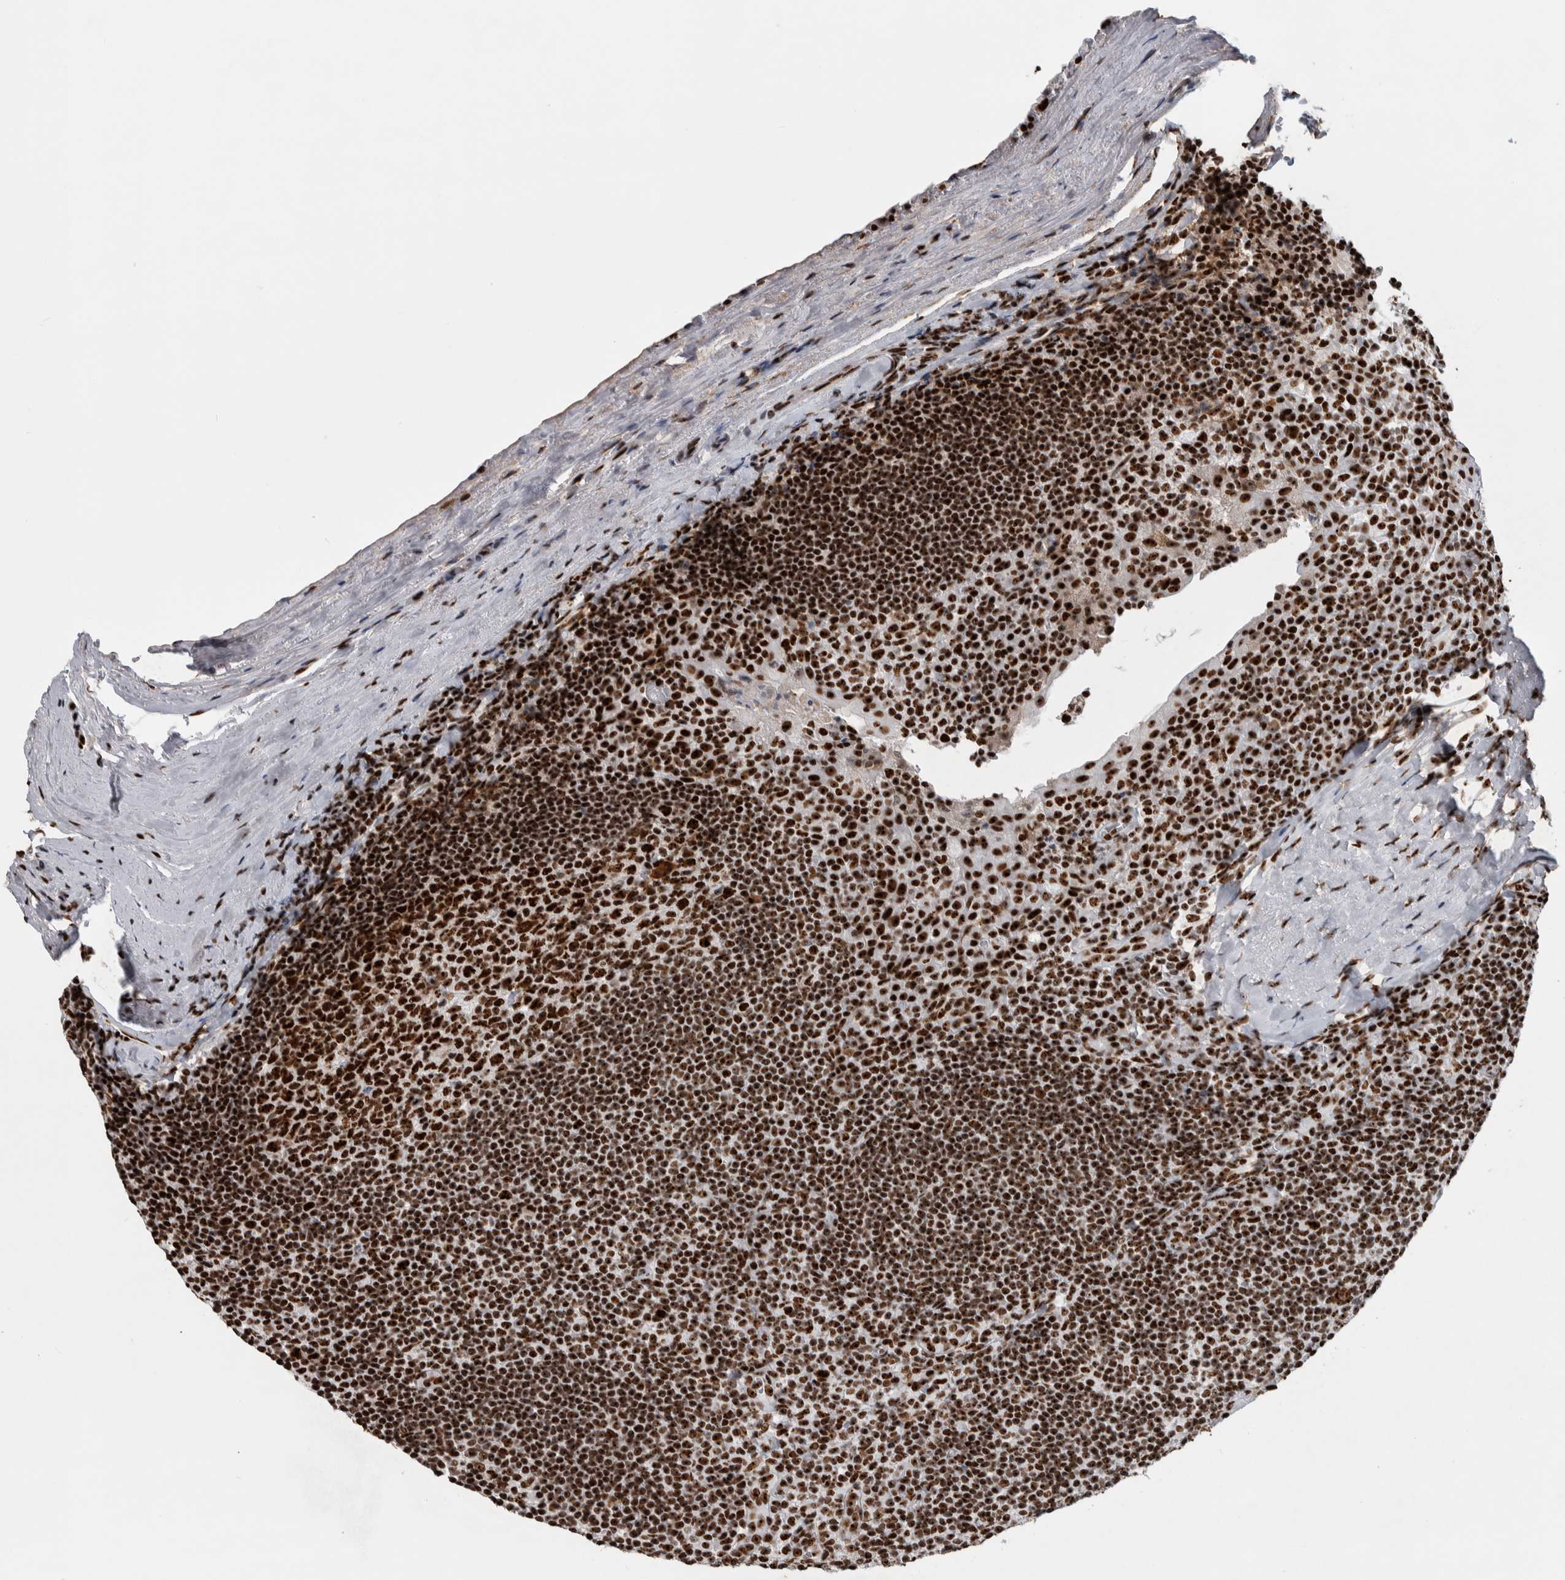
{"staining": {"intensity": "strong", "quantity": ">75%", "location": "nuclear"}, "tissue": "tonsil", "cell_type": "Germinal center cells", "image_type": "normal", "snomed": [{"axis": "morphology", "description": "Normal tissue, NOS"}, {"axis": "topography", "description": "Tonsil"}], "caption": "Tonsil was stained to show a protein in brown. There is high levels of strong nuclear staining in about >75% of germinal center cells.", "gene": "NCL", "patient": {"sex": "male", "age": 37}}